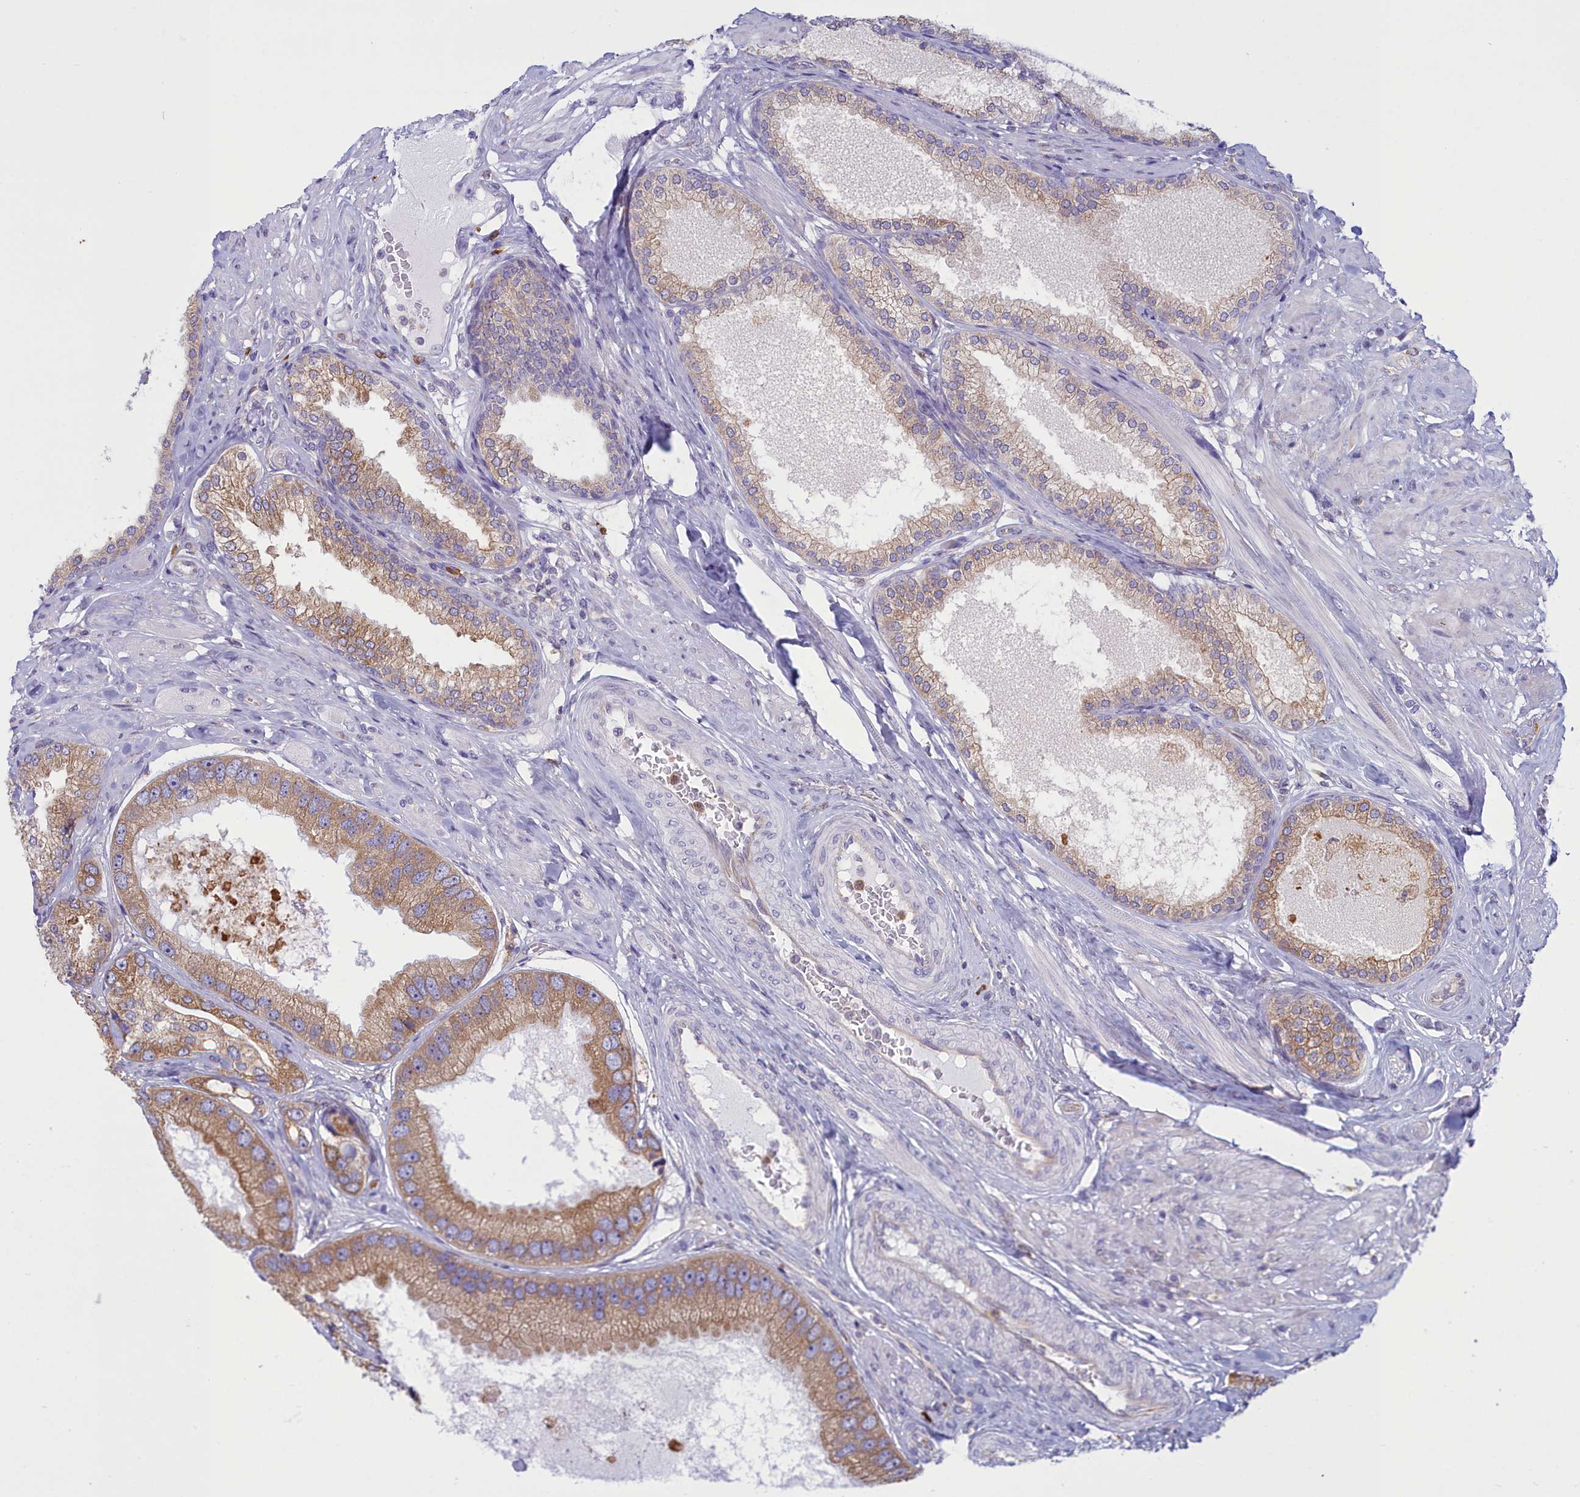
{"staining": {"intensity": "moderate", "quantity": ">75%", "location": "cytoplasmic/membranous"}, "tissue": "prostate cancer", "cell_type": "Tumor cells", "image_type": "cancer", "snomed": [{"axis": "morphology", "description": "Adenocarcinoma, High grade"}, {"axis": "topography", "description": "Prostate"}], "caption": "IHC photomicrograph of human high-grade adenocarcinoma (prostate) stained for a protein (brown), which displays medium levels of moderate cytoplasmic/membranous expression in approximately >75% of tumor cells.", "gene": "HM13", "patient": {"sex": "male", "age": 71}}